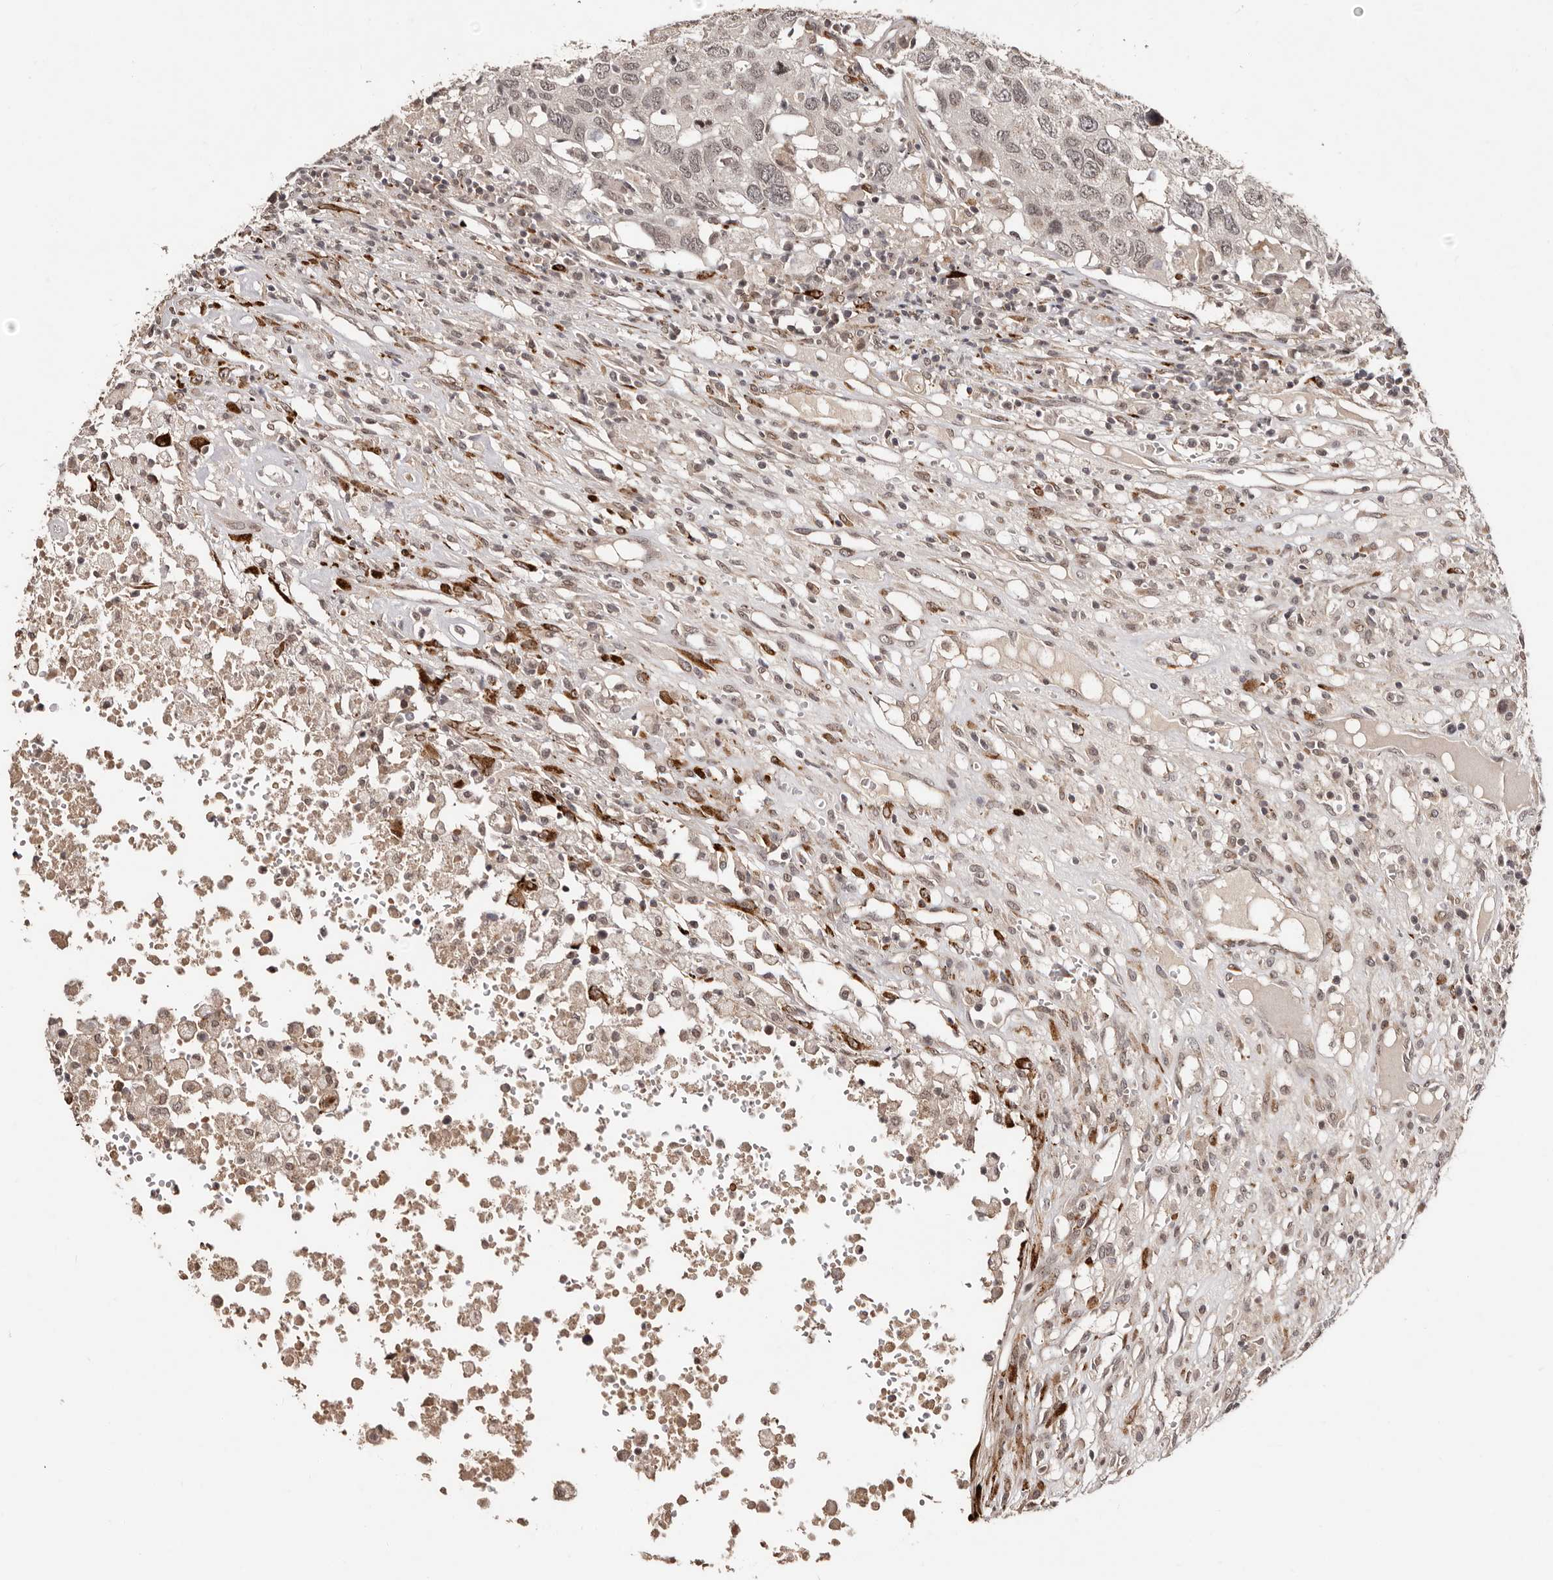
{"staining": {"intensity": "weak", "quantity": "<25%", "location": "nuclear"}, "tissue": "head and neck cancer", "cell_type": "Tumor cells", "image_type": "cancer", "snomed": [{"axis": "morphology", "description": "Squamous cell carcinoma, NOS"}, {"axis": "topography", "description": "Head-Neck"}], "caption": "High magnification brightfield microscopy of head and neck cancer stained with DAB (brown) and counterstained with hematoxylin (blue): tumor cells show no significant positivity.", "gene": "SRCAP", "patient": {"sex": "male", "age": 66}}